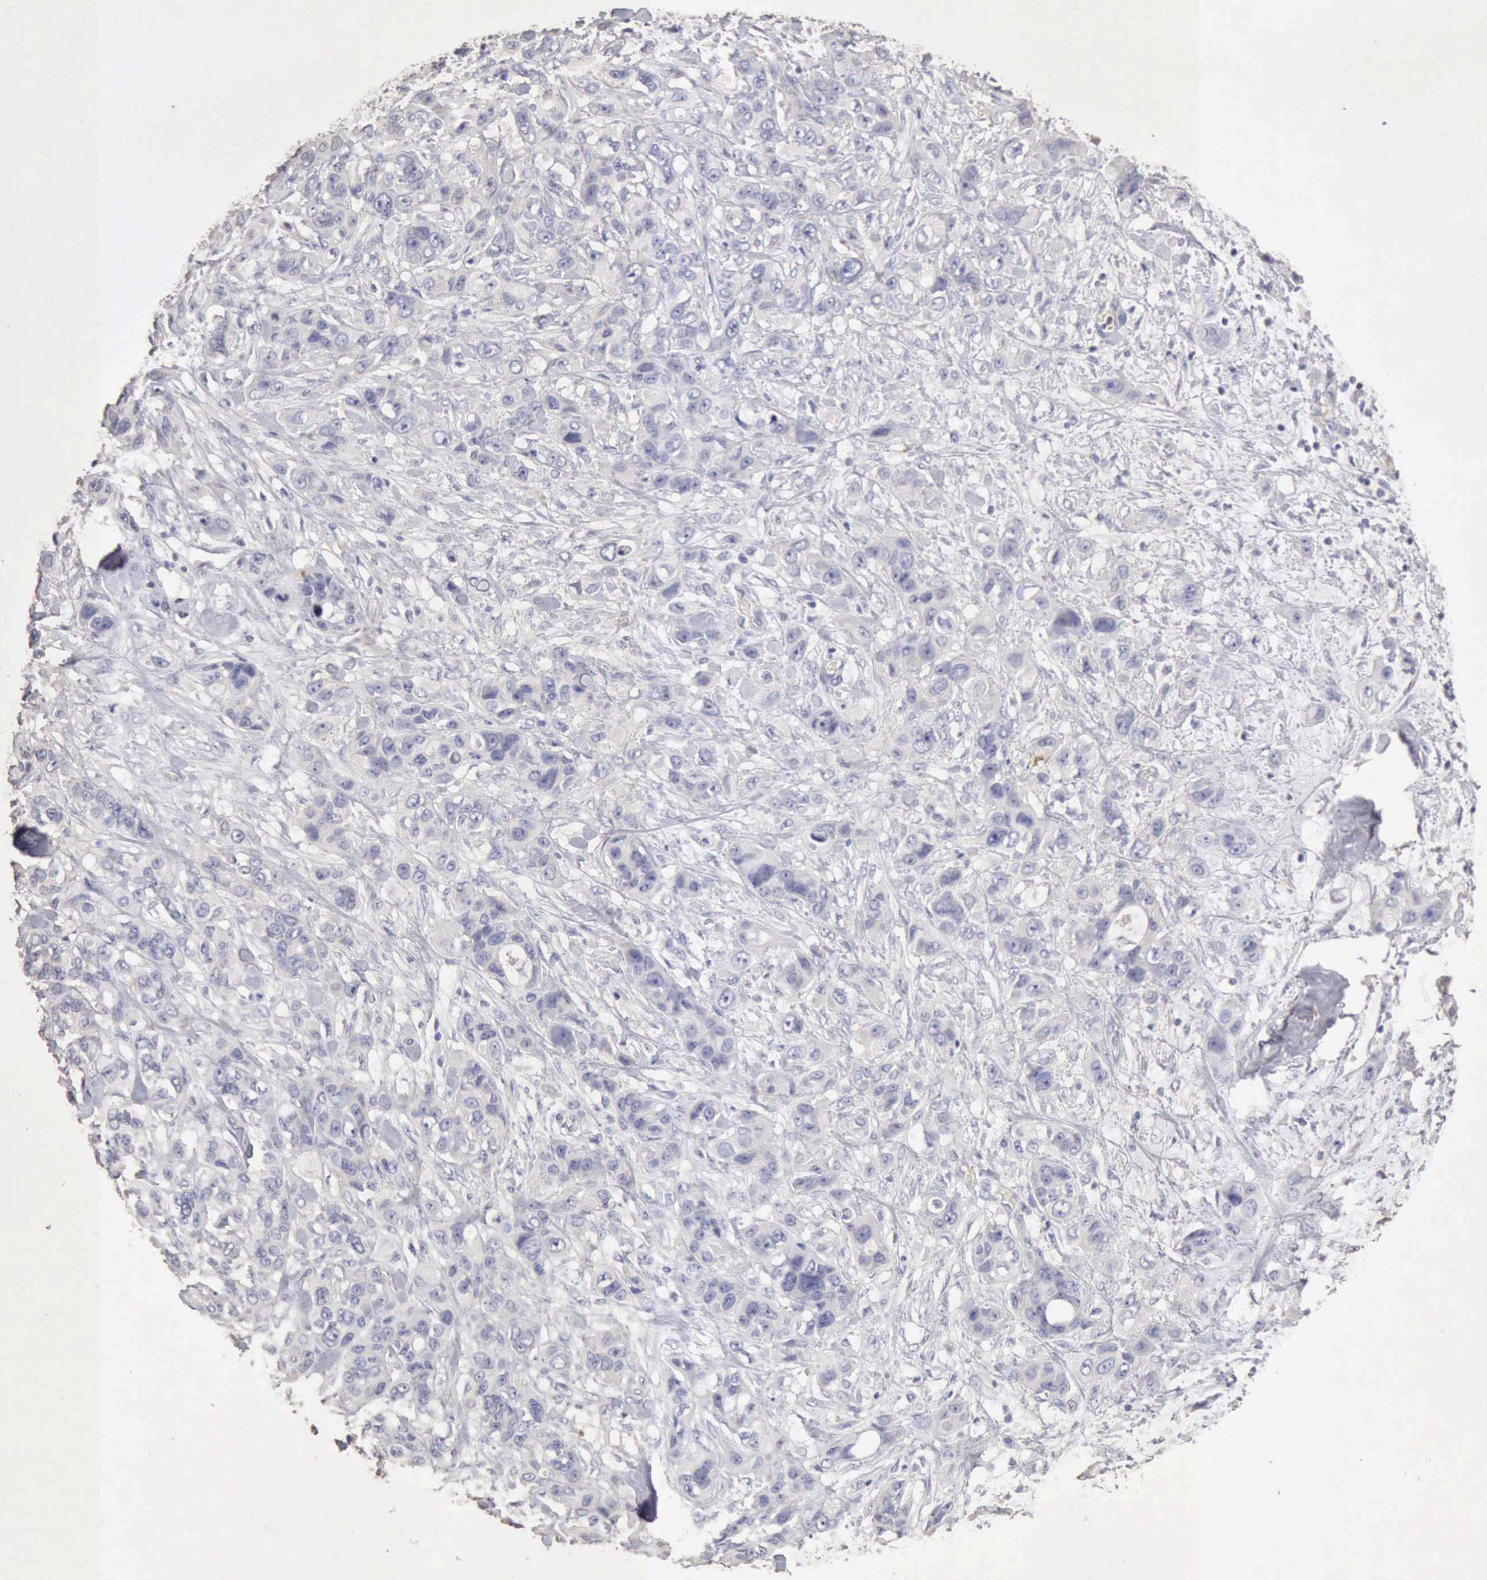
{"staining": {"intensity": "negative", "quantity": "none", "location": "none"}, "tissue": "stomach cancer", "cell_type": "Tumor cells", "image_type": "cancer", "snomed": [{"axis": "morphology", "description": "Adenocarcinoma, NOS"}, {"axis": "topography", "description": "Stomach, upper"}], "caption": "The image displays no staining of tumor cells in stomach adenocarcinoma. Nuclei are stained in blue.", "gene": "KRT6B", "patient": {"sex": "male", "age": 47}}